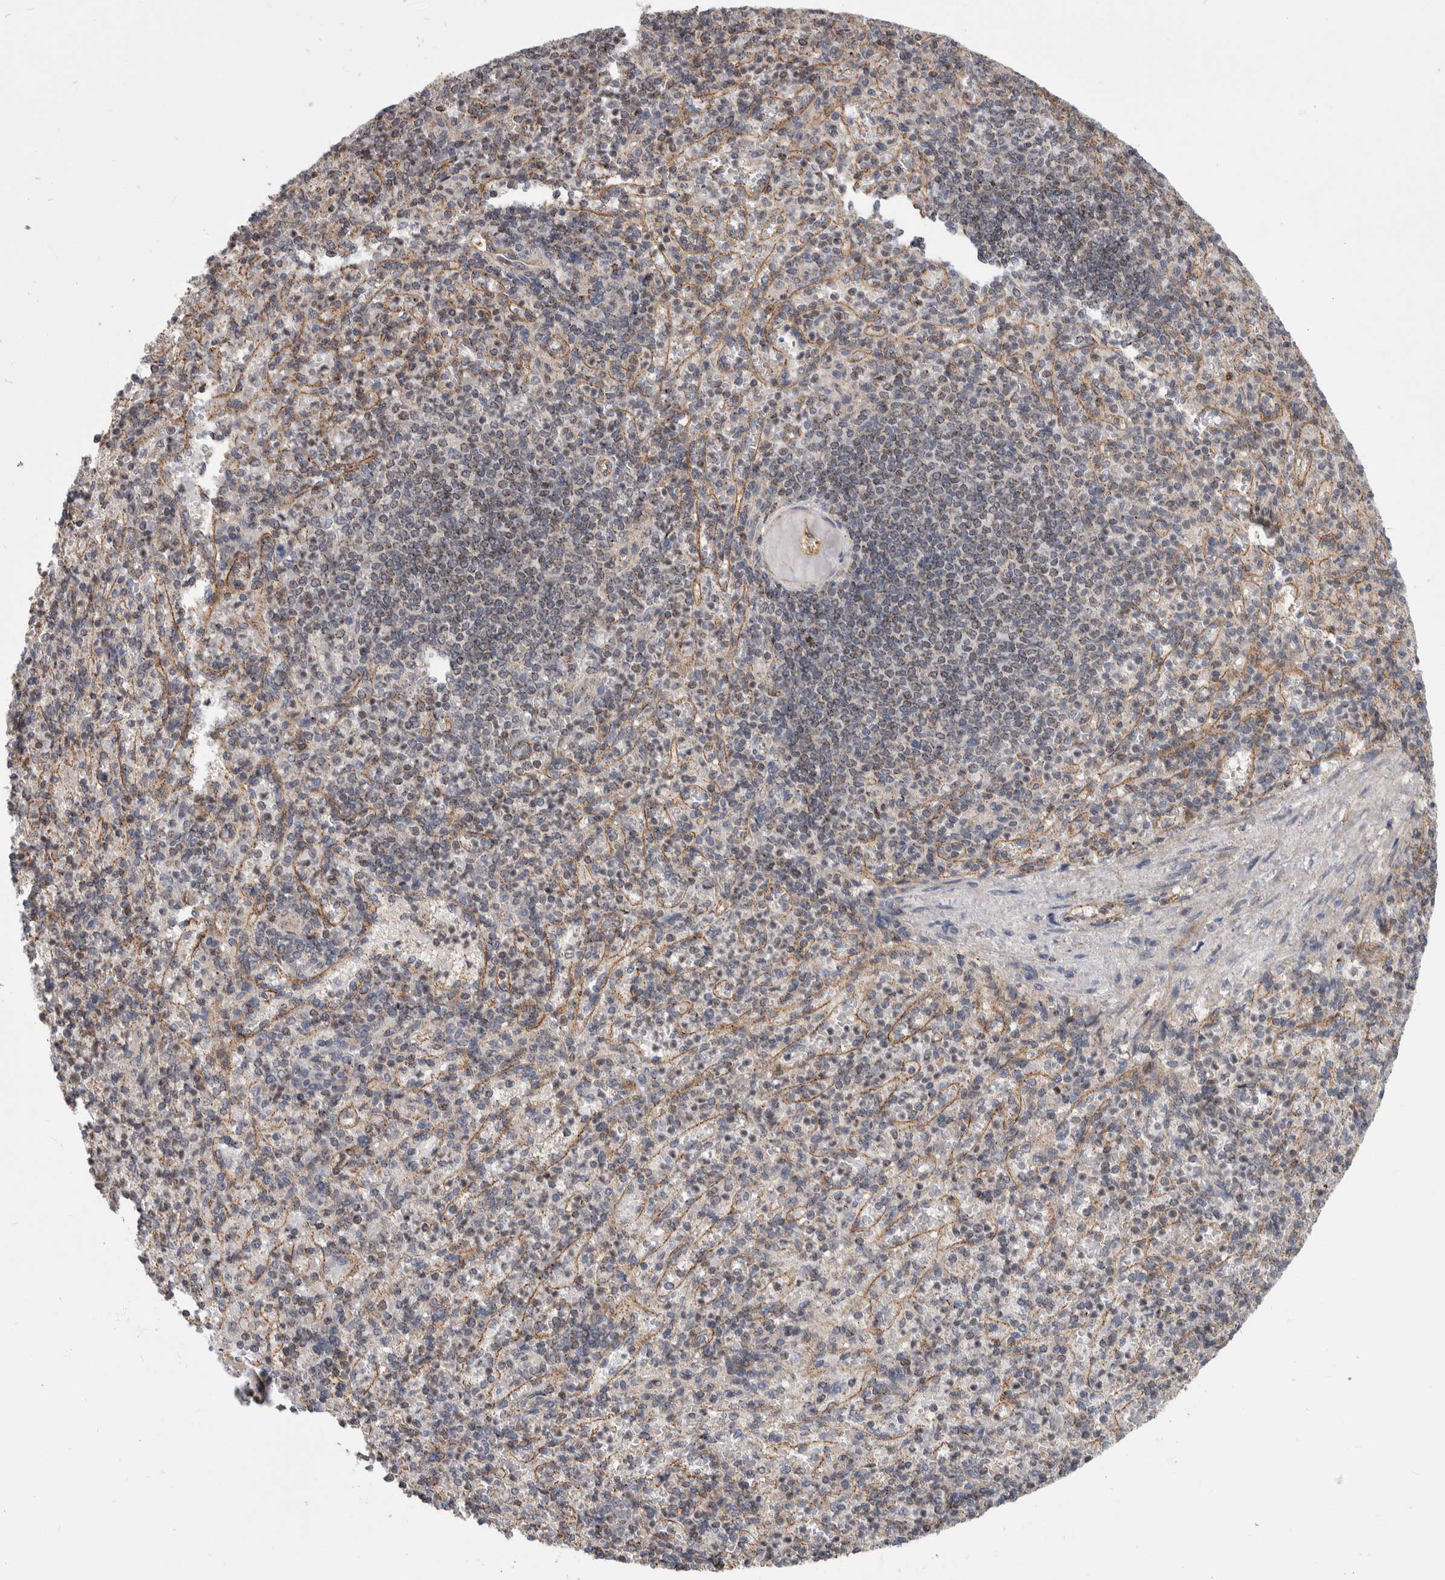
{"staining": {"intensity": "weak", "quantity": "25%-75%", "location": "cytoplasmic/membranous"}, "tissue": "spleen", "cell_type": "Cells in red pulp", "image_type": "normal", "snomed": [{"axis": "morphology", "description": "Normal tissue, NOS"}, {"axis": "topography", "description": "Spleen"}], "caption": "Immunohistochemical staining of normal spleen shows 25%-75% levels of weak cytoplasmic/membranous protein positivity in about 25%-75% of cells in red pulp. Using DAB (3,3'-diaminobenzidine) (brown) and hematoxylin (blue) stains, captured at high magnification using brightfield microscopy.", "gene": "MSL1", "patient": {"sex": "female", "age": 74}}